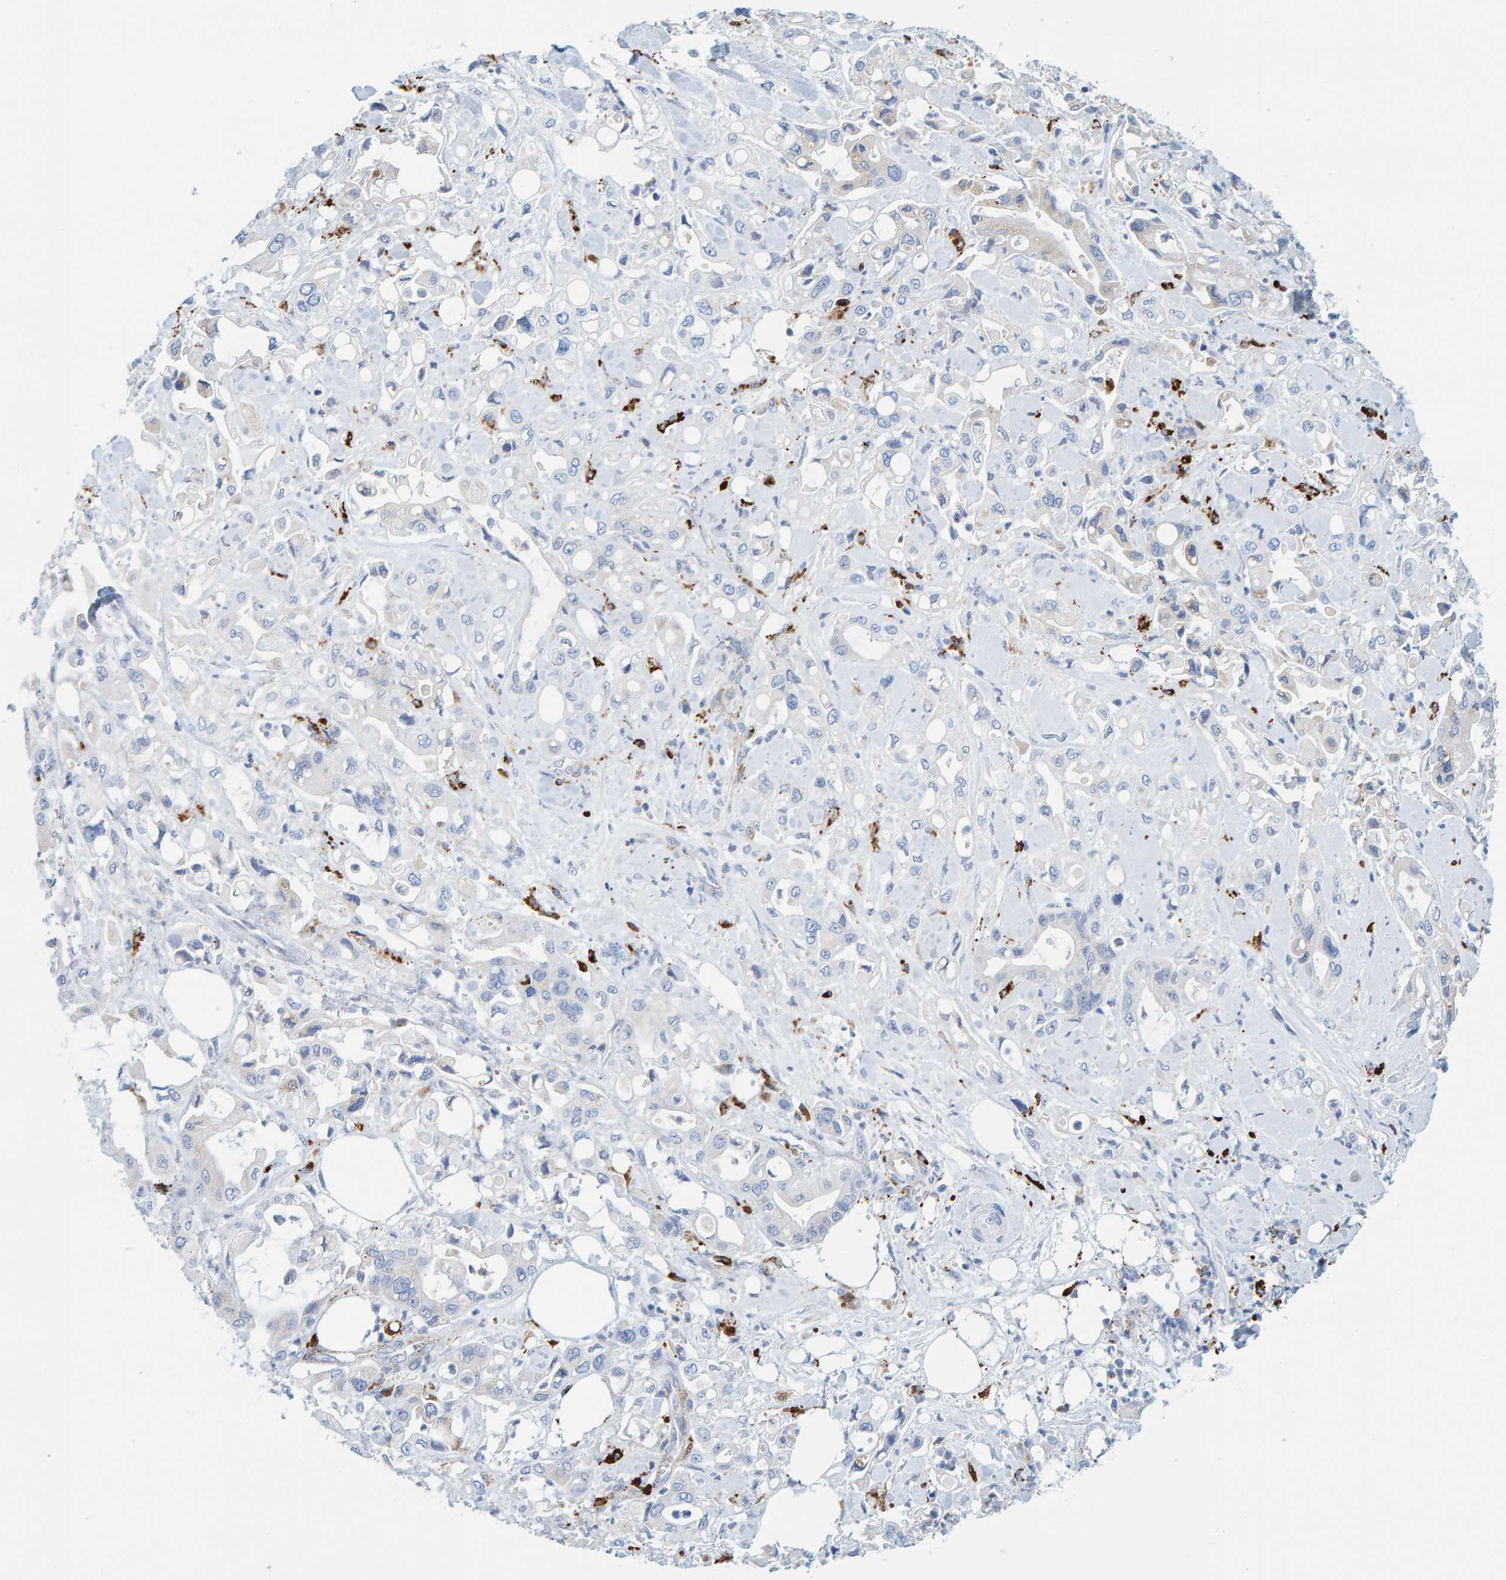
{"staining": {"intensity": "negative", "quantity": "none", "location": "none"}, "tissue": "pancreatic cancer", "cell_type": "Tumor cells", "image_type": "cancer", "snomed": [{"axis": "morphology", "description": "Adenocarcinoma, NOS"}, {"axis": "topography", "description": "Pancreas"}], "caption": "This is an immunohistochemistry (IHC) image of adenocarcinoma (pancreatic). There is no expression in tumor cells.", "gene": "BIN3", "patient": {"sex": "male", "age": 70}}